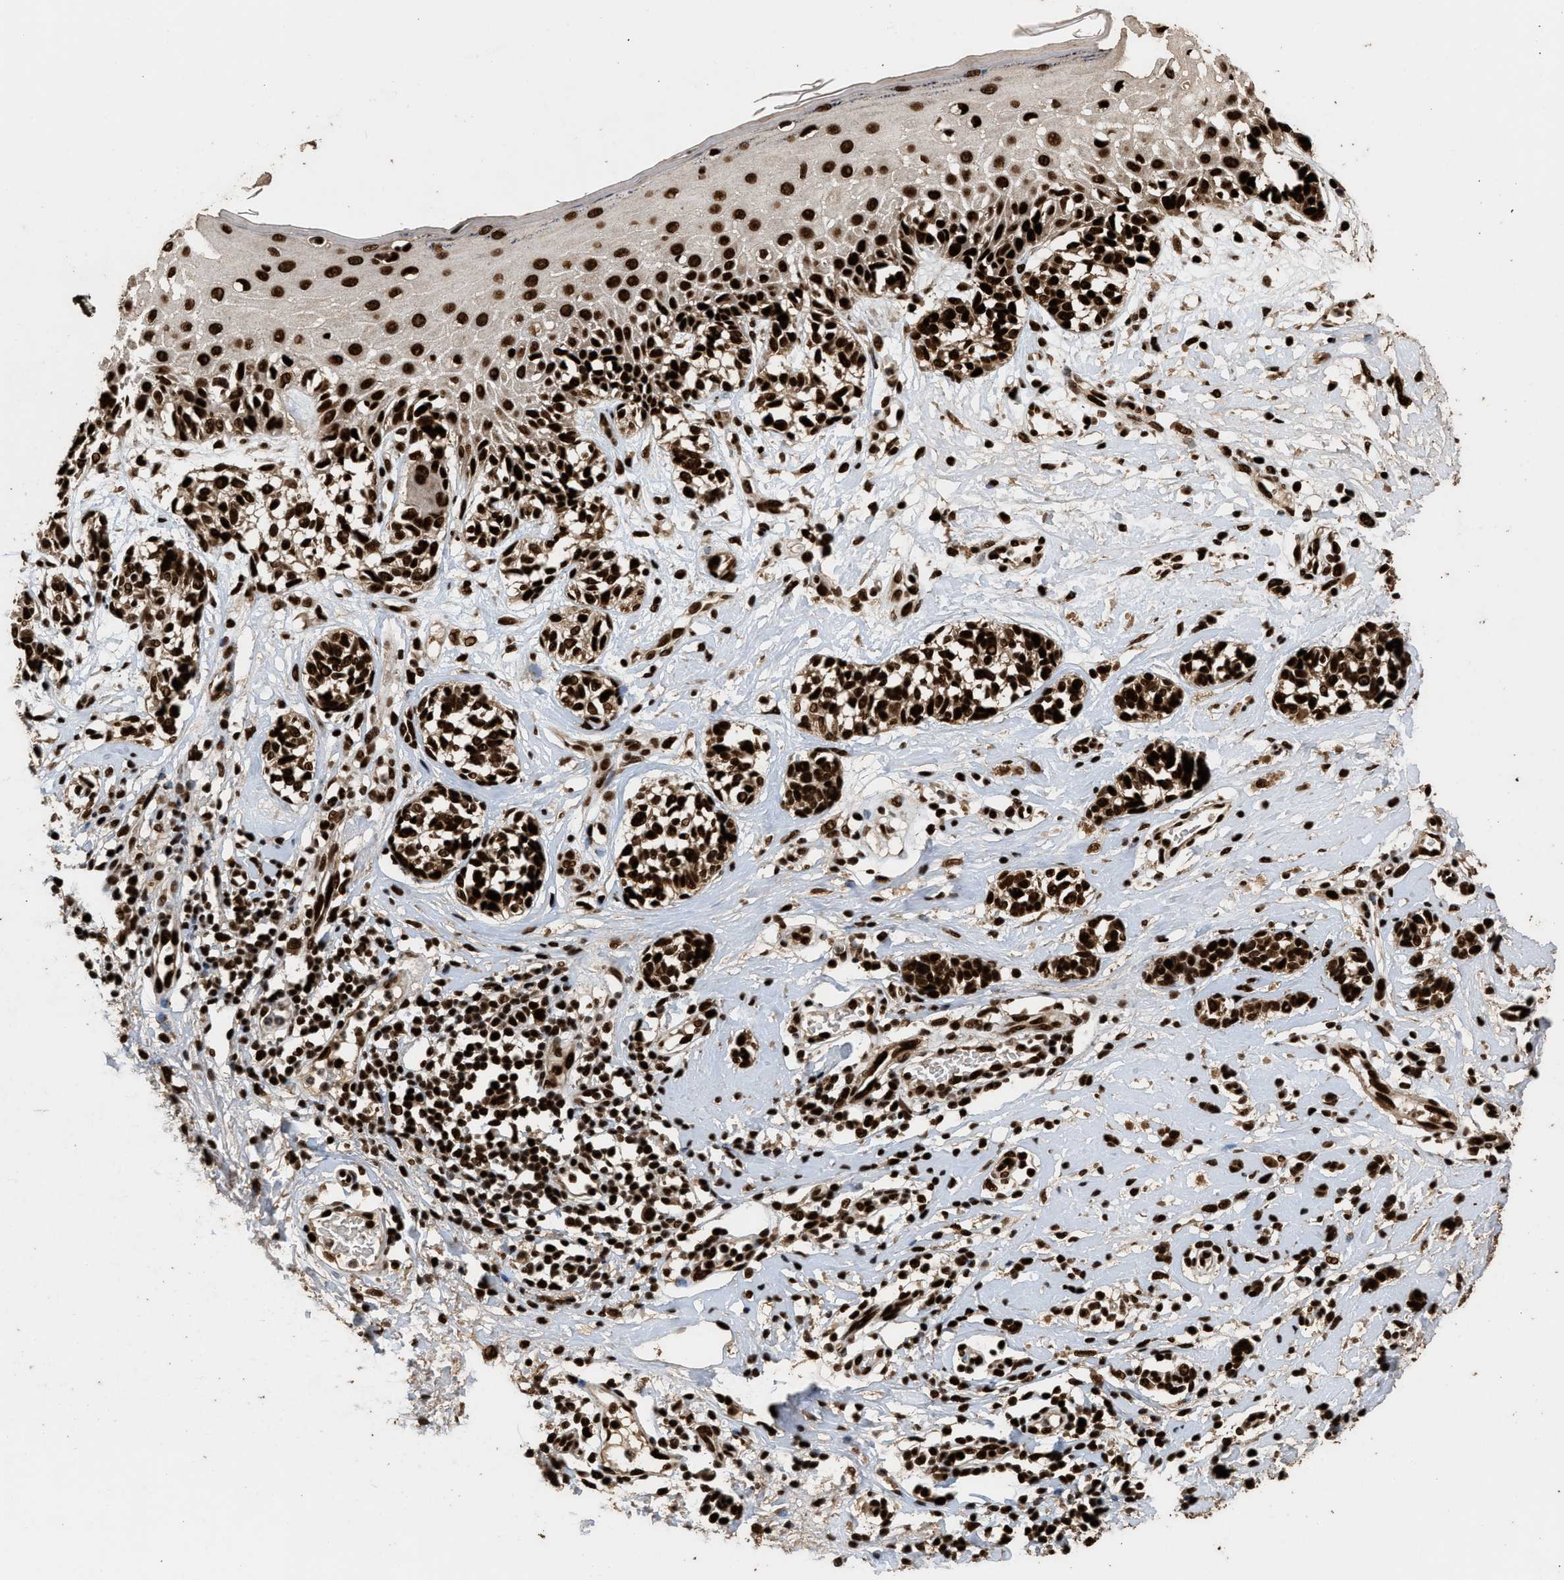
{"staining": {"intensity": "strong", "quantity": ">75%", "location": "nuclear"}, "tissue": "melanoma", "cell_type": "Tumor cells", "image_type": "cancer", "snomed": [{"axis": "morphology", "description": "Malignant melanoma, NOS"}, {"axis": "topography", "description": "Skin"}], "caption": "Protein staining shows strong nuclear positivity in about >75% of tumor cells in malignant melanoma.", "gene": "PPP4R3B", "patient": {"sex": "male", "age": 64}}